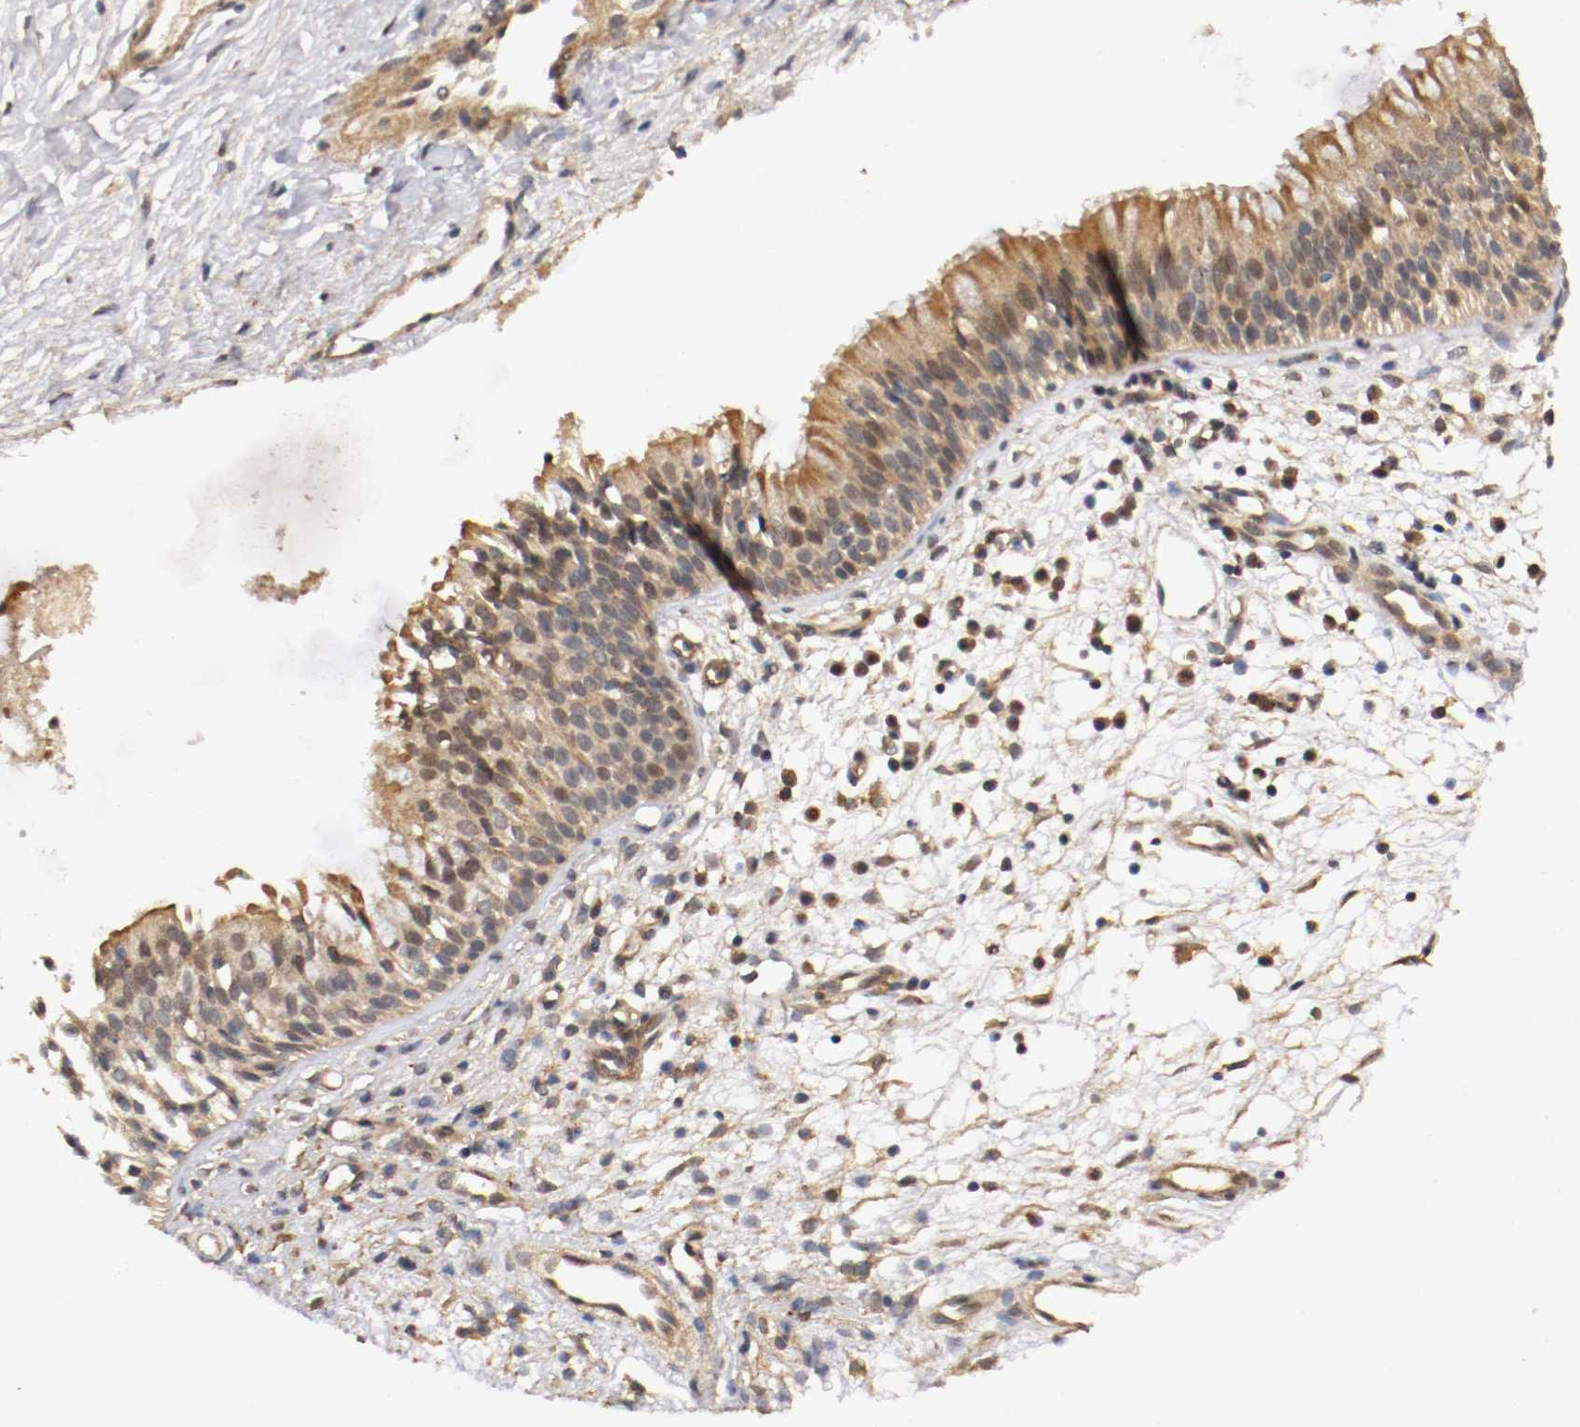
{"staining": {"intensity": "moderate", "quantity": "25%-75%", "location": "cytoplasmic/membranous,nuclear"}, "tissue": "nasopharynx", "cell_type": "Respiratory epithelial cells", "image_type": "normal", "snomed": [{"axis": "morphology", "description": "Normal tissue, NOS"}, {"axis": "topography", "description": "Nasopharynx"}], "caption": "This is a histology image of immunohistochemistry staining of normal nasopharynx, which shows moderate staining in the cytoplasmic/membranous,nuclear of respiratory epithelial cells.", "gene": "TNFRSF1B", "patient": {"sex": "male", "age": 21}}